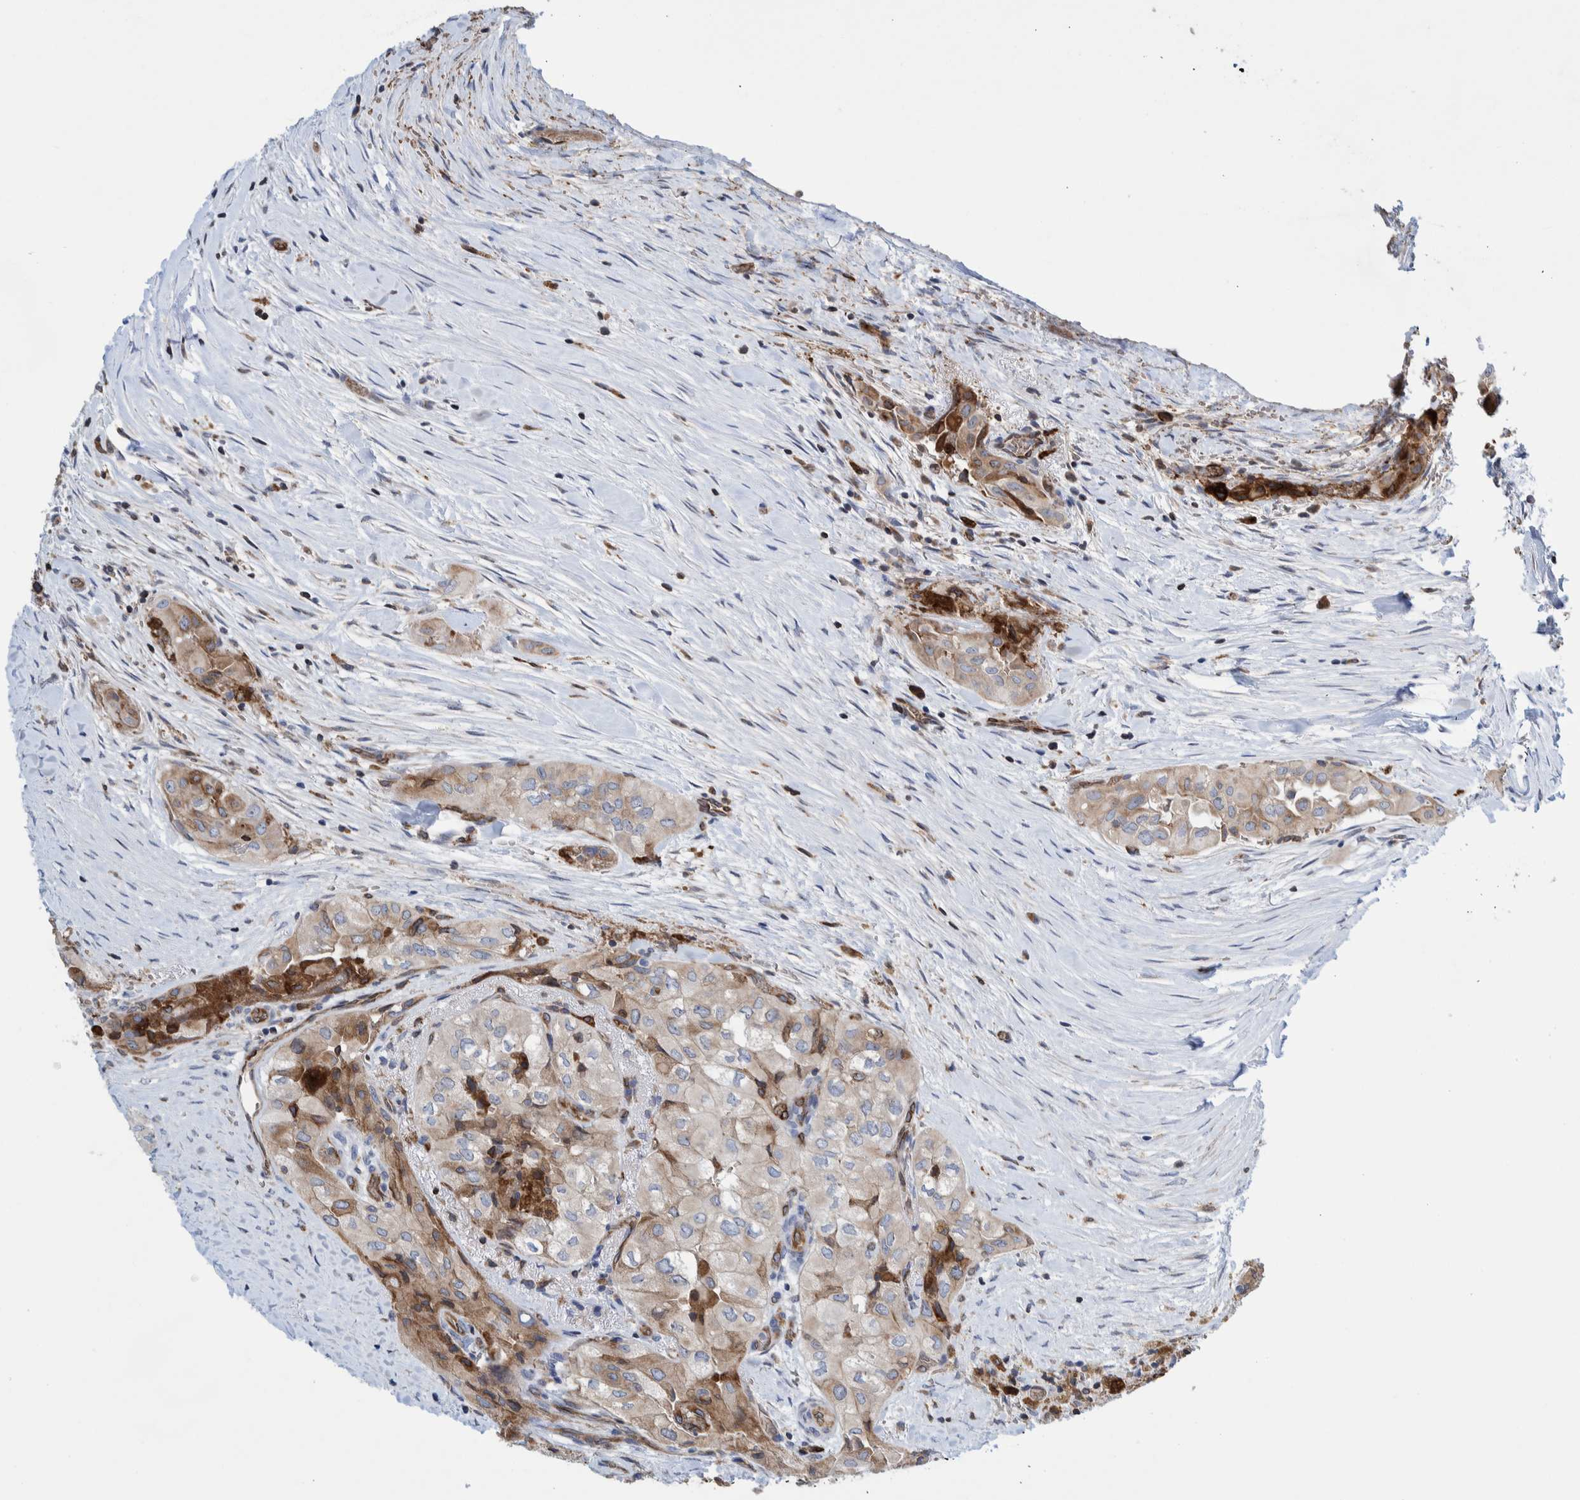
{"staining": {"intensity": "moderate", "quantity": ">75%", "location": "cytoplasmic/membranous"}, "tissue": "thyroid cancer", "cell_type": "Tumor cells", "image_type": "cancer", "snomed": [{"axis": "morphology", "description": "Papillary adenocarcinoma, NOS"}, {"axis": "topography", "description": "Thyroid gland"}], "caption": "Protein expression analysis of human thyroid cancer (papillary adenocarcinoma) reveals moderate cytoplasmic/membranous positivity in about >75% of tumor cells. The staining is performed using DAB (3,3'-diaminobenzidine) brown chromogen to label protein expression. The nuclei are counter-stained blue using hematoxylin.", "gene": "THEM6", "patient": {"sex": "female", "age": 59}}